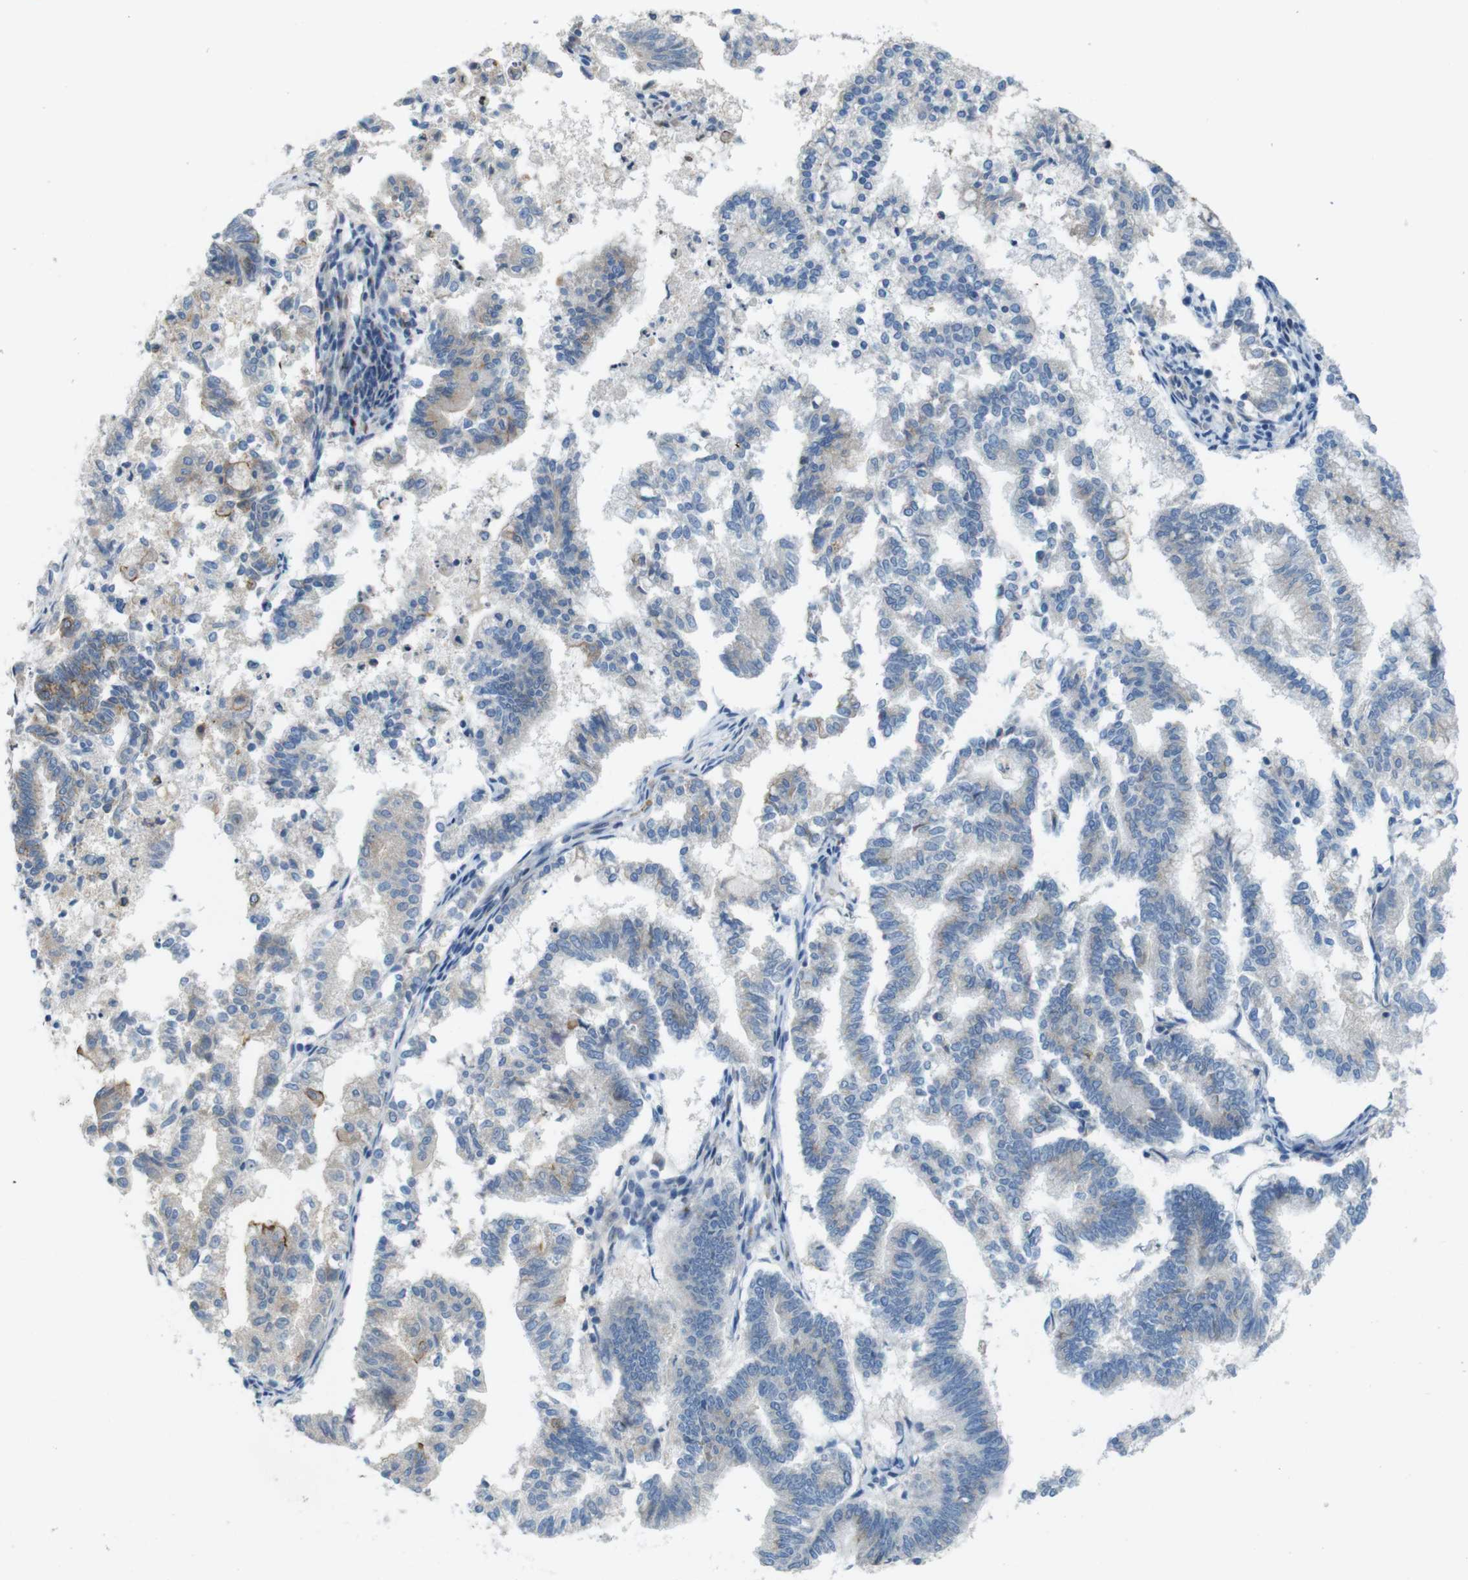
{"staining": {"intensity": "moderate", "quantity": "<25%", "location": "cytoplasmic/membranous"}, "tissue": "endometrial cancer", "cell_type": "Tumor cells", "image_type": "cancer", "snomed": [{"axis": "morphology", "description": "Necrosis, NOS"}, {"axis": "morphology", "description": "Adenocarcinoma, NOS"}, {"axis": "topography", "description": "Endometrium"}], "caption": "Immunohistochemistry image of human endometrial cancer (adenocarcinoma) stained for a protein (brown), which shows low levels of moderate cytoplasmic/membranous expression in approximately <25% of tumor cells.", "gene": "SKI", "patient": {"sex": "female", "age": 79}}